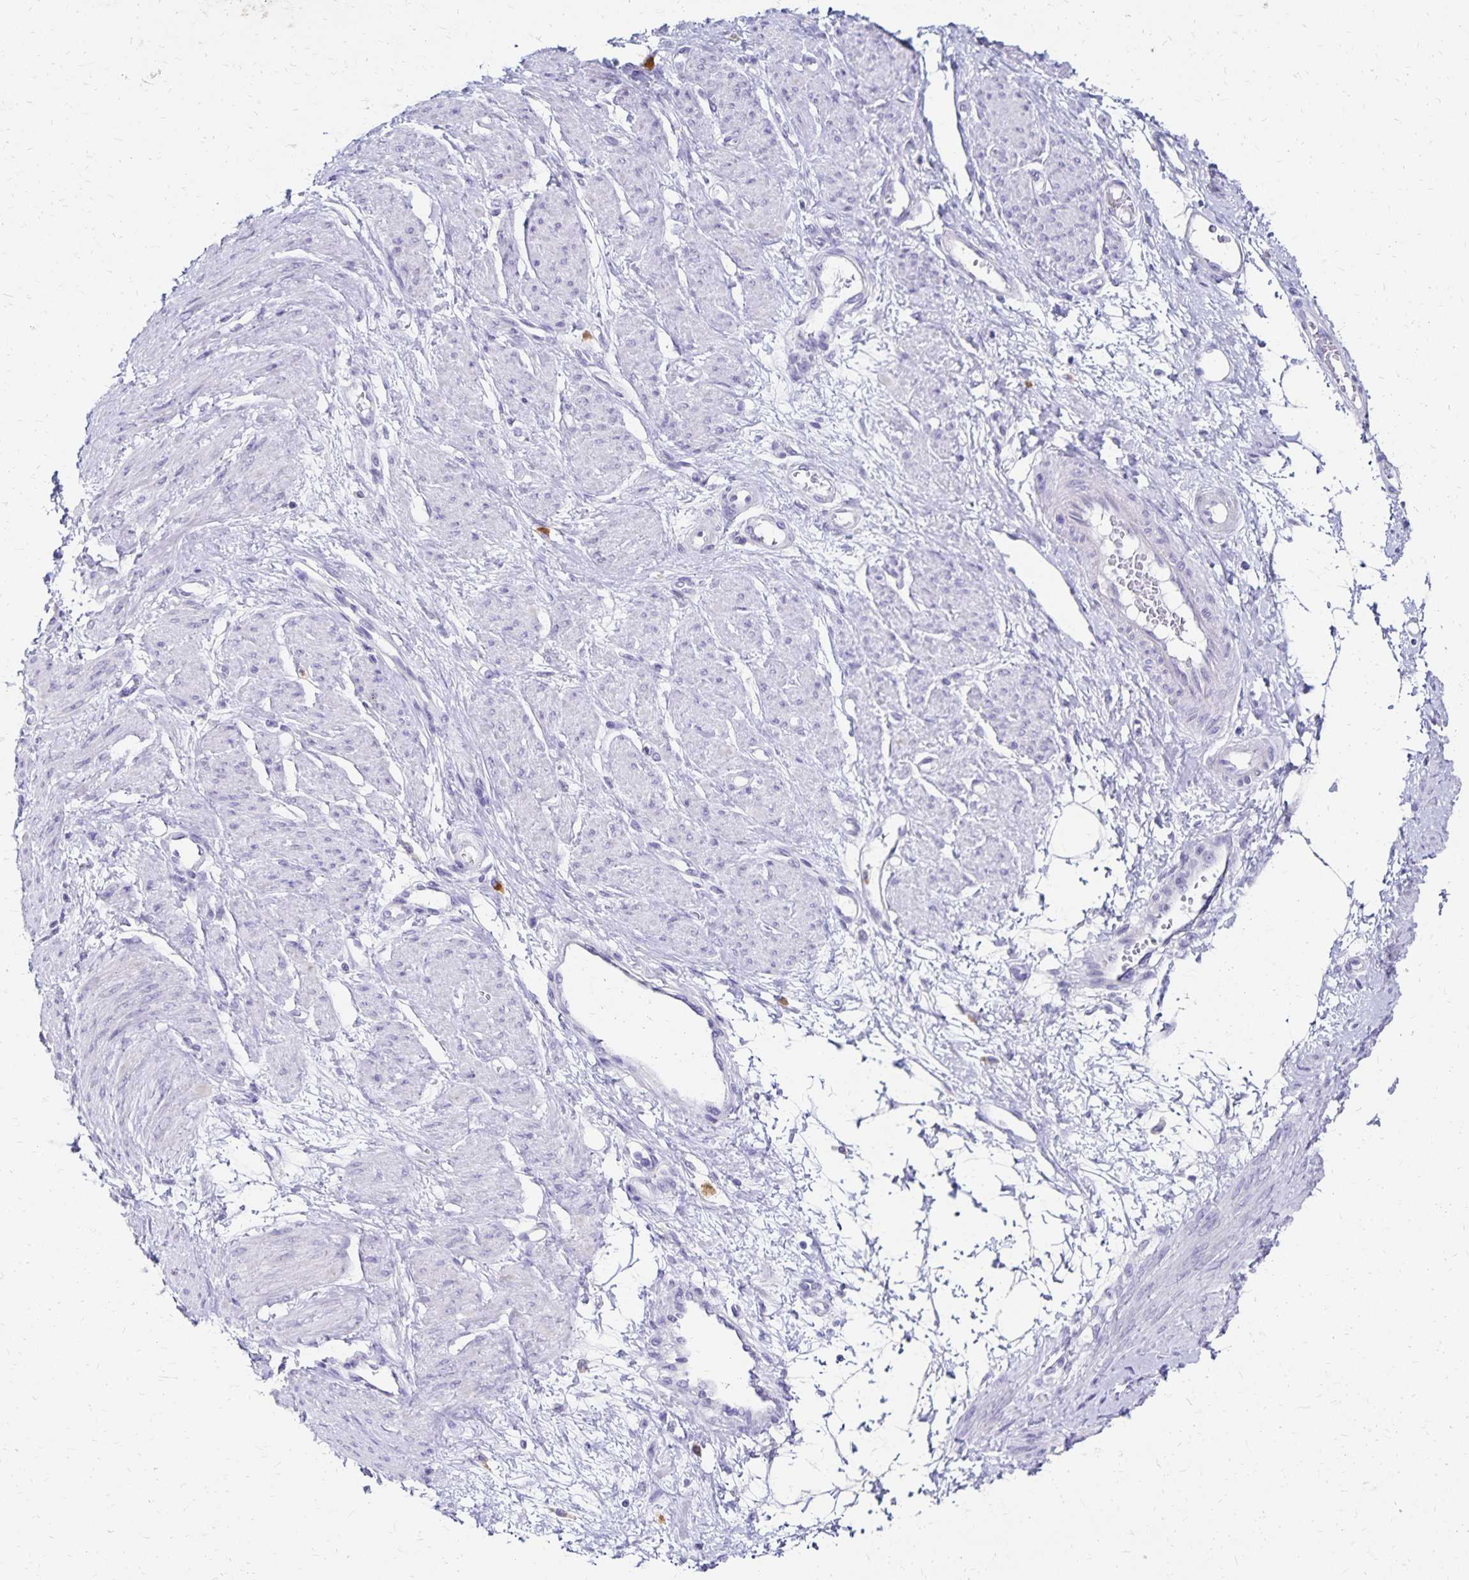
{"staining": {"intensity": "negative", "quantity": "none", "location": "none"}, "tissue": "smooth muscle", "cell_type": "Smooth muscle cells", "image_type": "normal", "snomed": [{"axis": "morphology", "description": "Normal tissue, NOS"}, {"axis": "topography", "description": "Smooth muscle"}, {"axis": "topography", "description": "Uterus"}], "caption": "The histopathology image shows no significant expression in smooth muscle cells of smooth muscle.", "gene": "DYNLT4", "patient": {"sex": "female", "age": 39}}